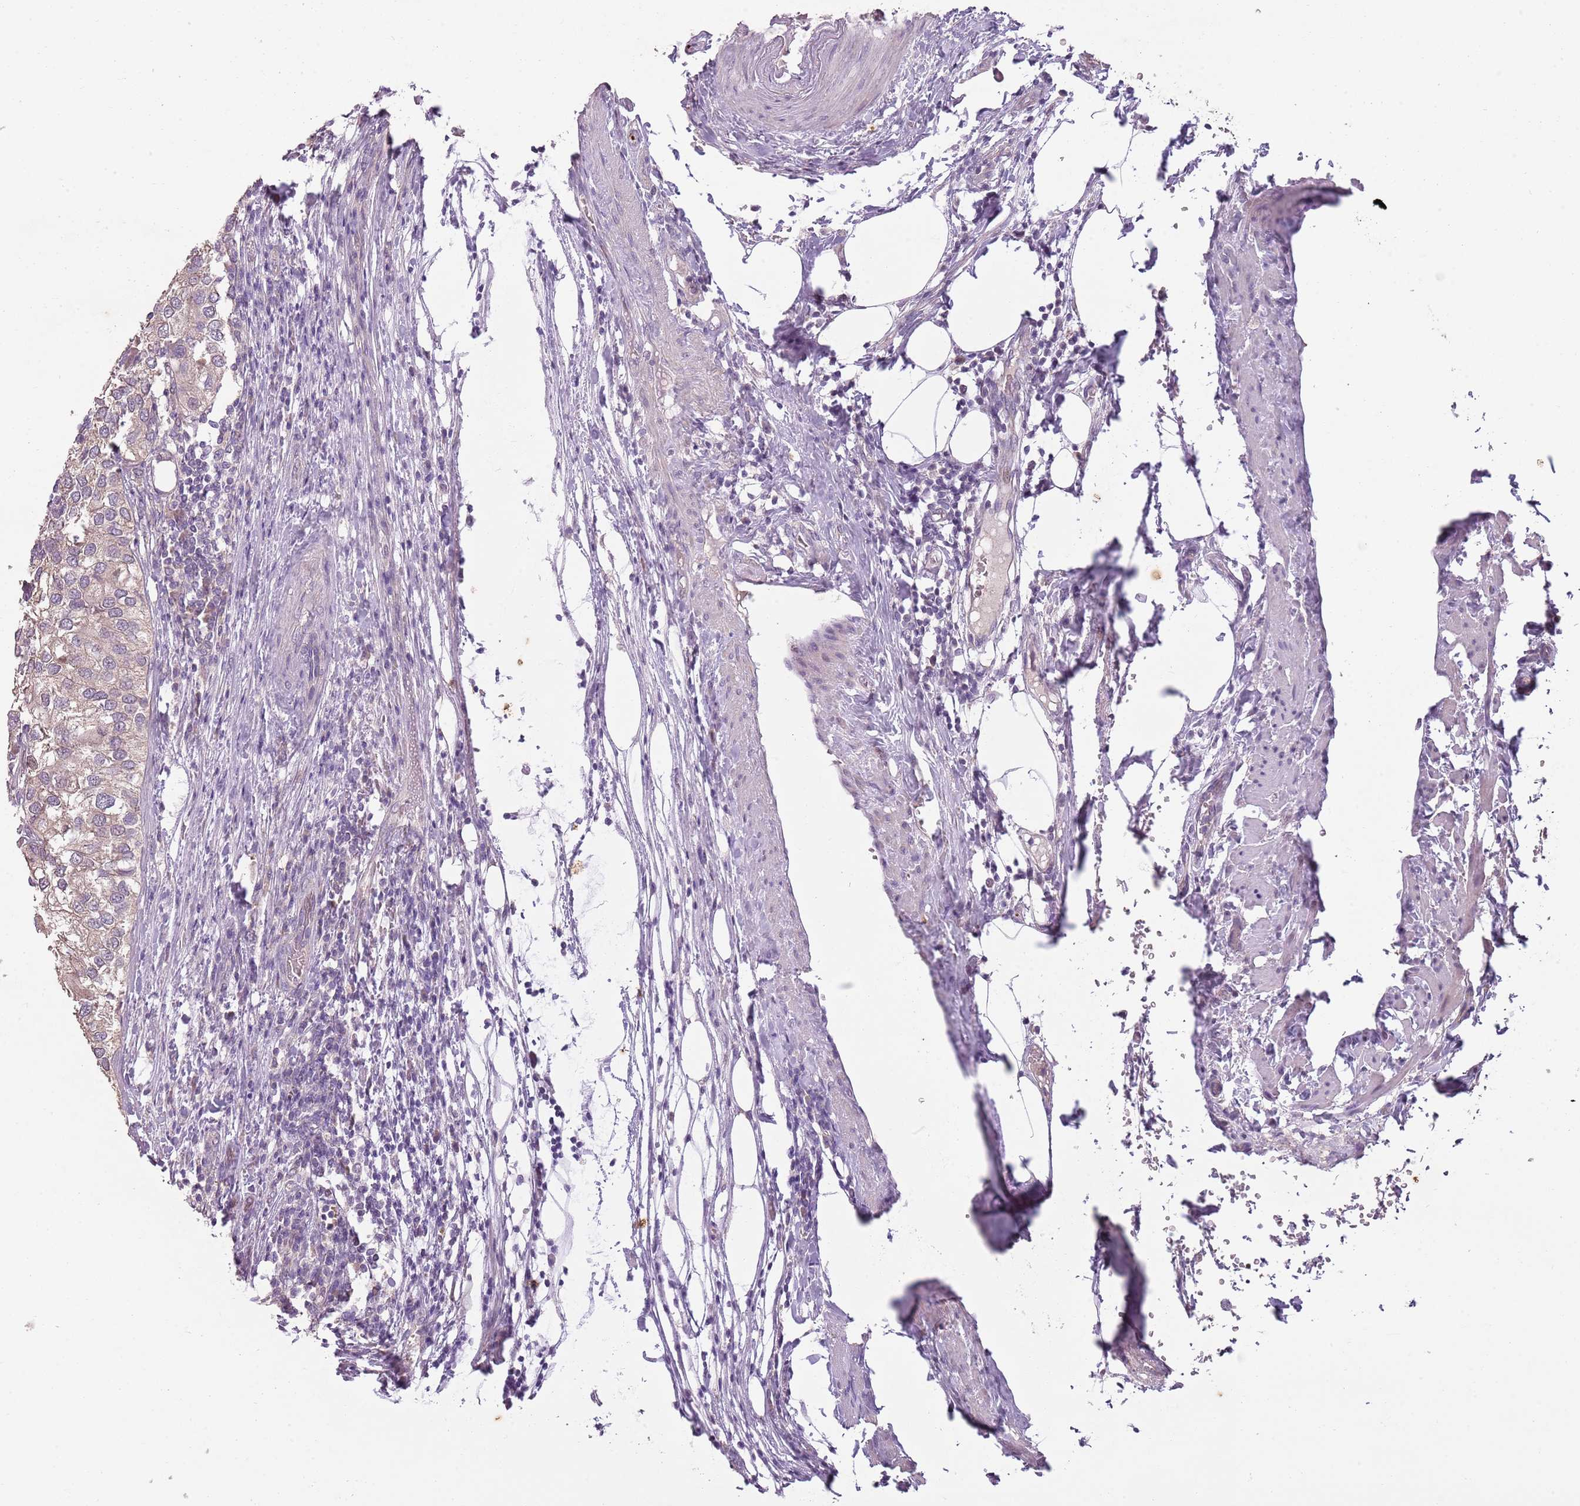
{"staining": {"intensity": "weak", "quantity": "25%-75%", "location": "cytoplasmic/membranous"}, "tissue": "urothelial cancer", "cell_type": "Tumor cells", "image_type": "cancer", "snomed": [{"axis": "morphology", "description": "Urothelial carcinoma, High grade"}, {"axis": "topography", "description": "Urinary bladder"}], "caption": "Tumor cells demonstrate low levels of weak cytoplasmic/membranous positivity in approximately 25%-75% of cells in urothelial cancer.", "gene": "TEKT4", "patient": {"sex": "male", "age": 64}}